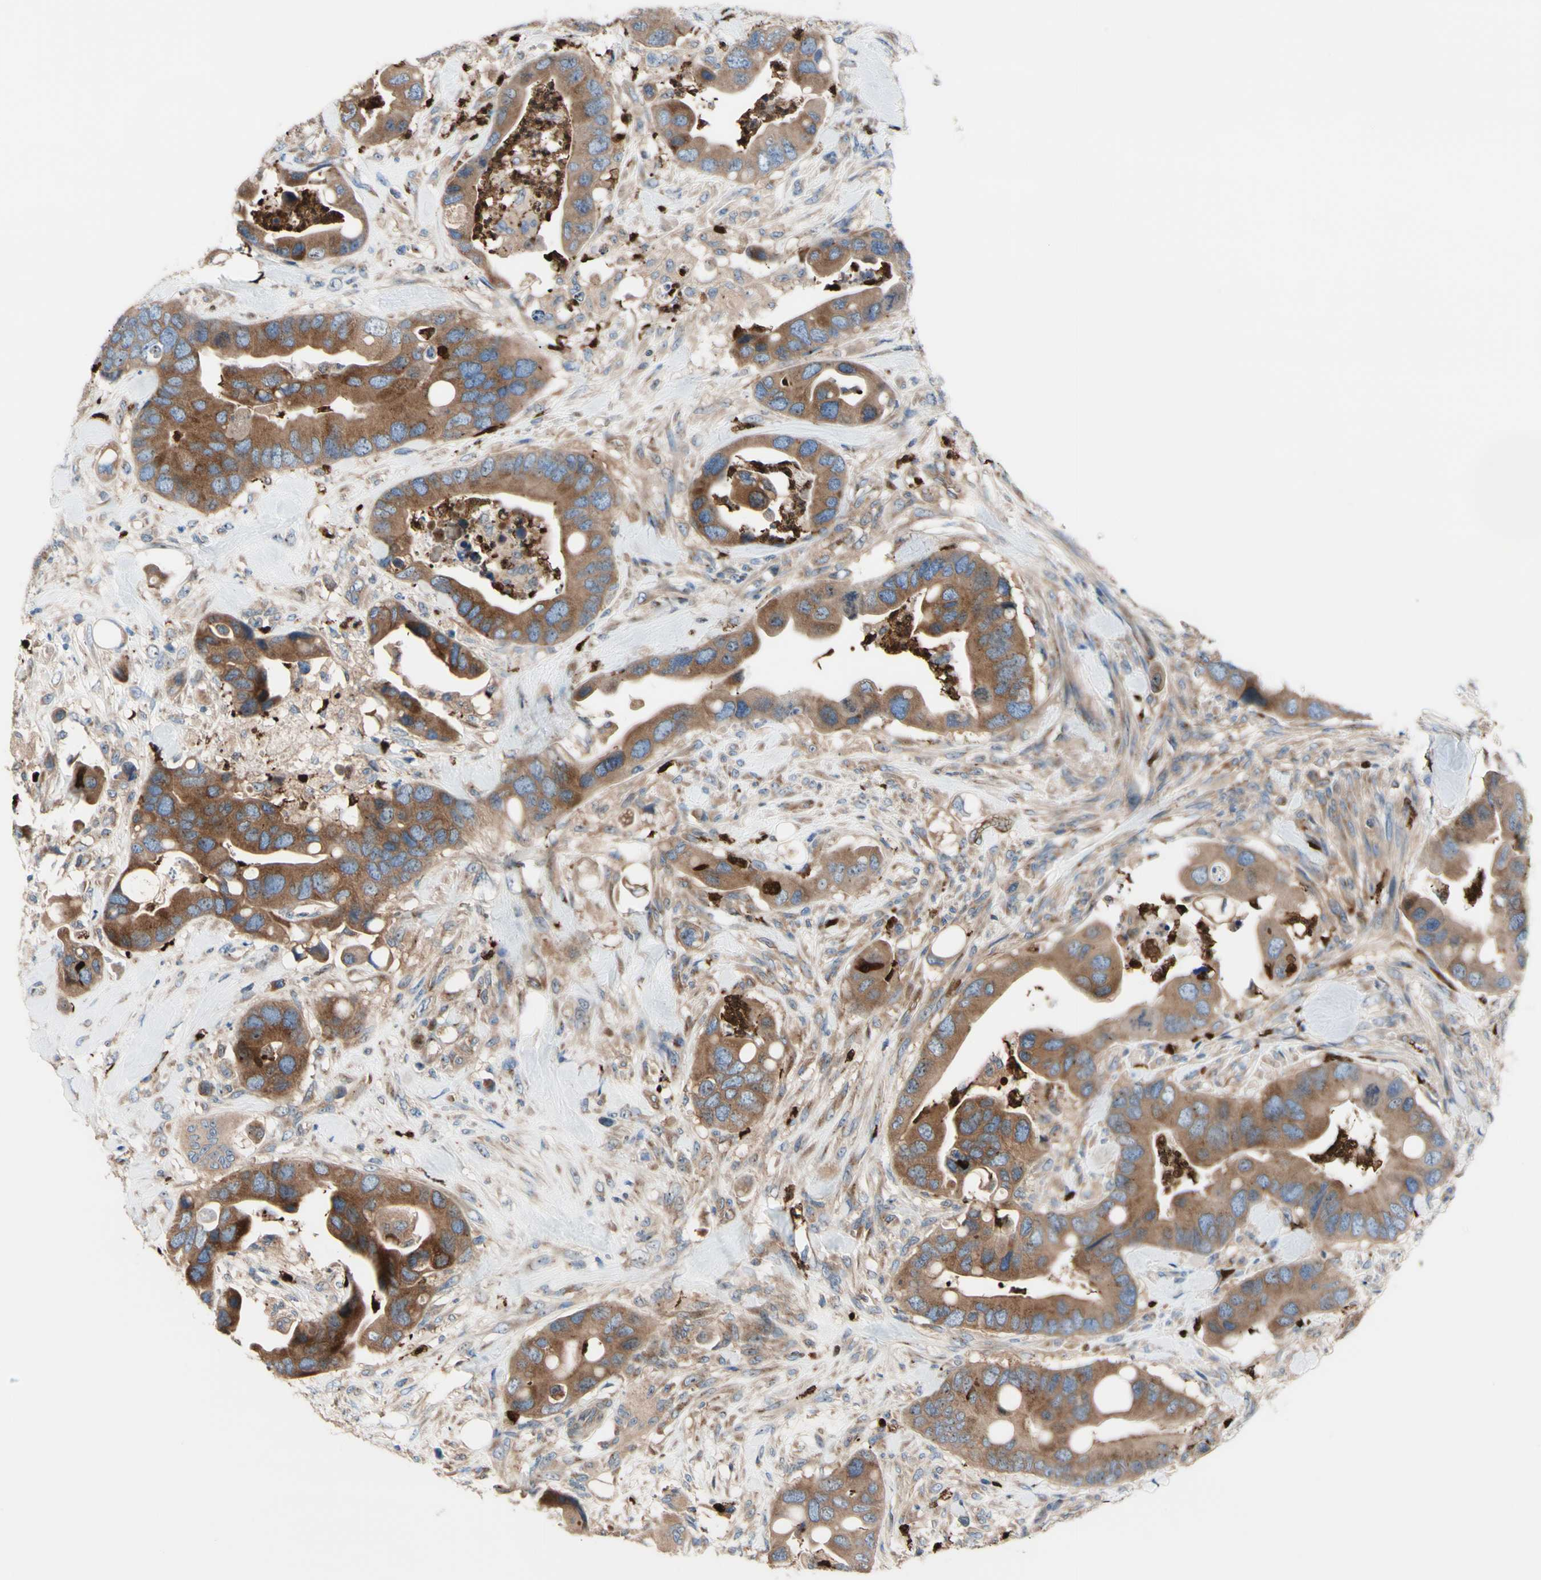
{"staining": {"intensity": "strong", "quantity": "25%-75%", "location": "cytoplasmic/membranous"}, "tissue": "colorectal cancer", "cell_type": "Tumor cells", "image_type": "cancer", "snomed": [{"axis": "morphology", "description": "Adenocarcinoma, NOS"}, {"axis": "topography", "description": "Rectum"}], "caption": "A brown stain labels strong cytoplasmic/membranous staining of a protein in colorectal adenocarcinoma tumor cells. Using DAB (brown) and hematoxylin (blue) stains, captured at high magnification using brightfield microscopy.", "gene": "USP9X", "patient": {"sex": "female", "age": 57}}